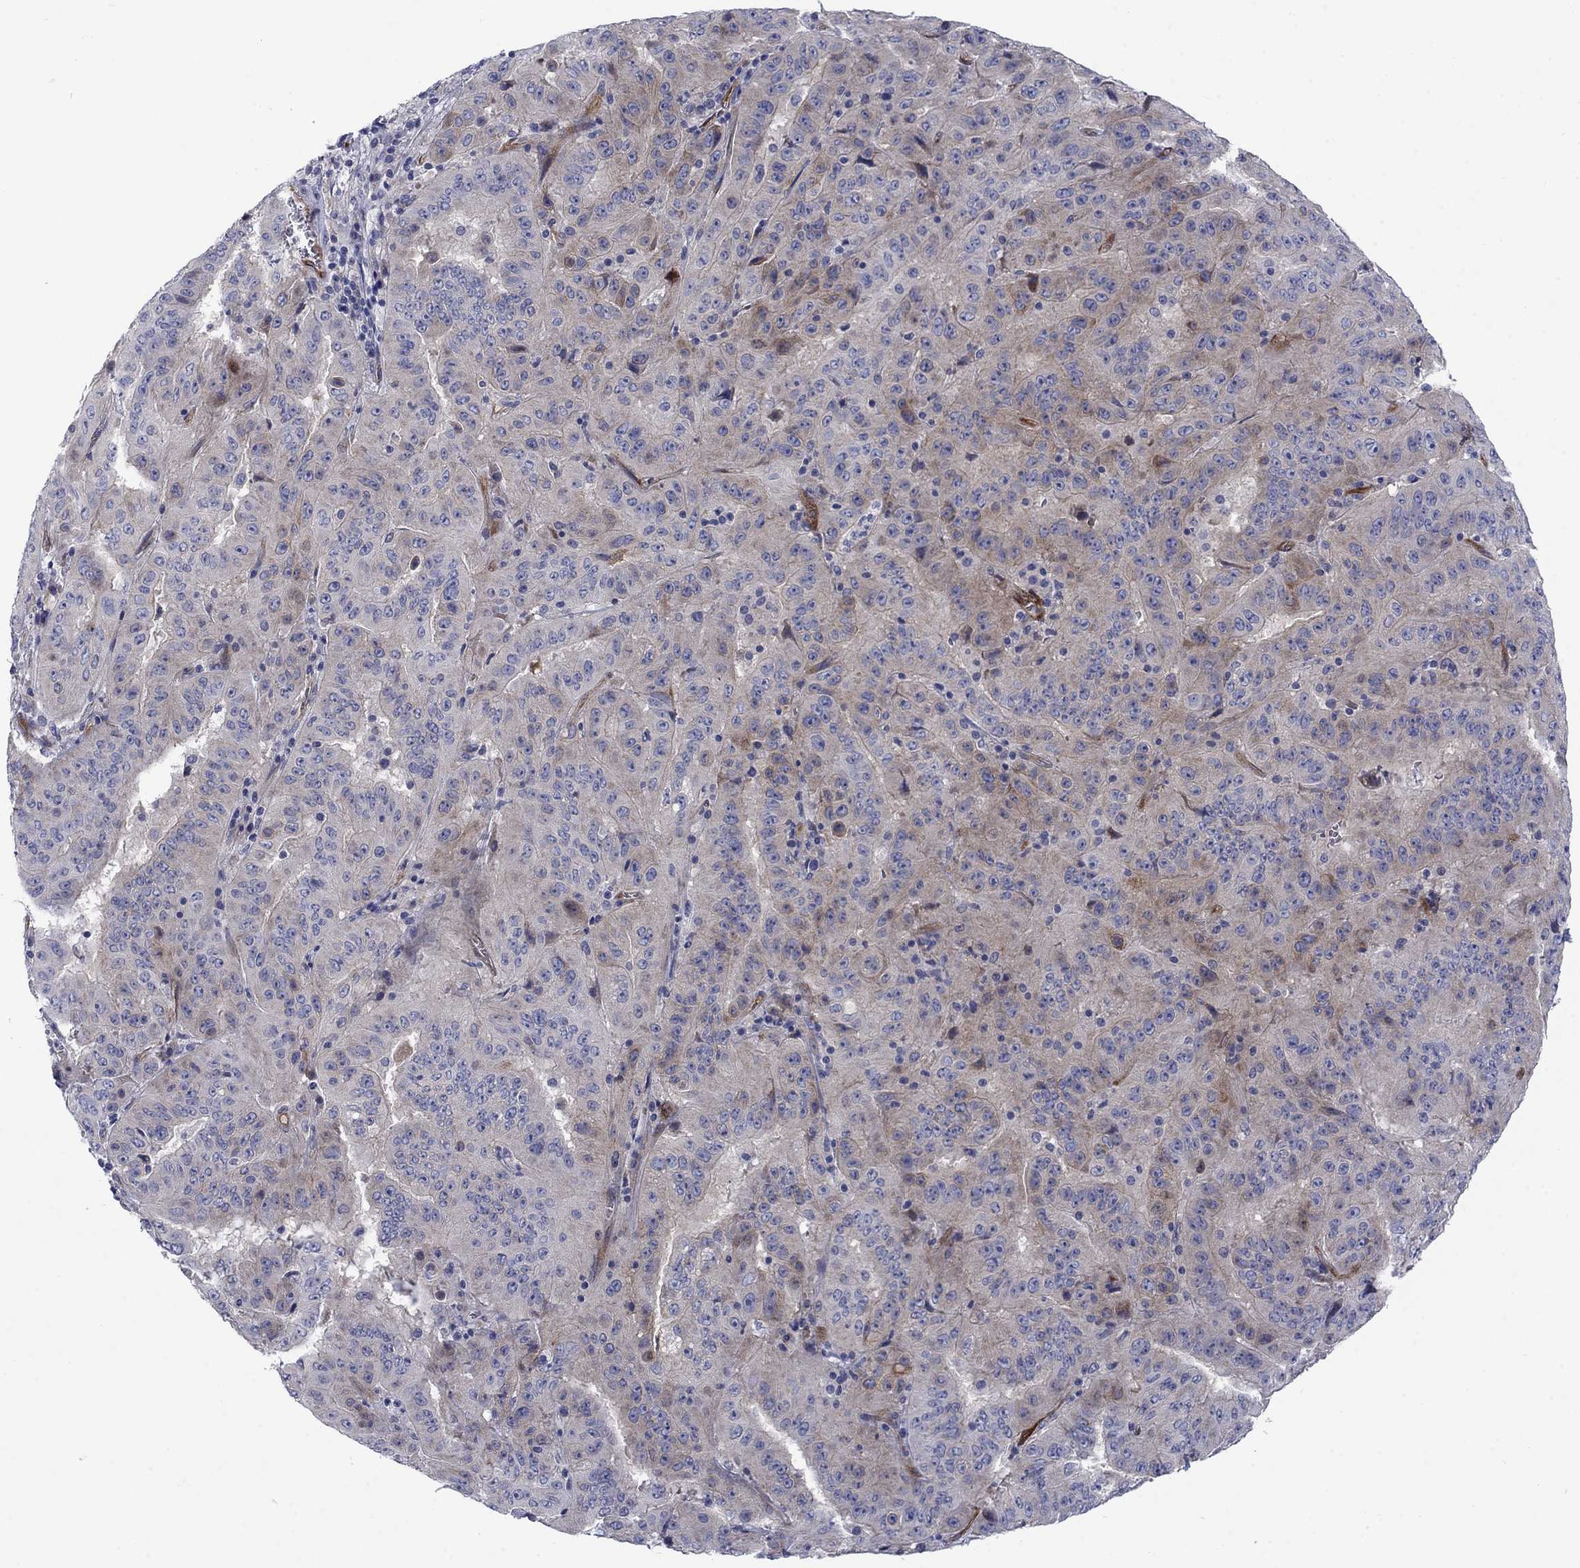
{"staining": {"intensity": "weak", "quantity": "25%-75%", "location": "cytoplasmic/membranous"}, "tissue": "pancreatic cancer", "cell_type": "Tumor cells", "image_type": "cancer", "snomed": [{"axis": "morphology", "description": "Adenocarcinoma, NOS"}, {"axis": "topography", "description": "Pancreas"}], "caption": "This histopathology image reveals IHC staining of human adenocarcinoma (pancreatic), with low weak cytoplasmic/membranous staining in approximately 25%-75% of tumor cells.", "gene": "FXR1", "patient": {"sex": "male", "age": 63}}